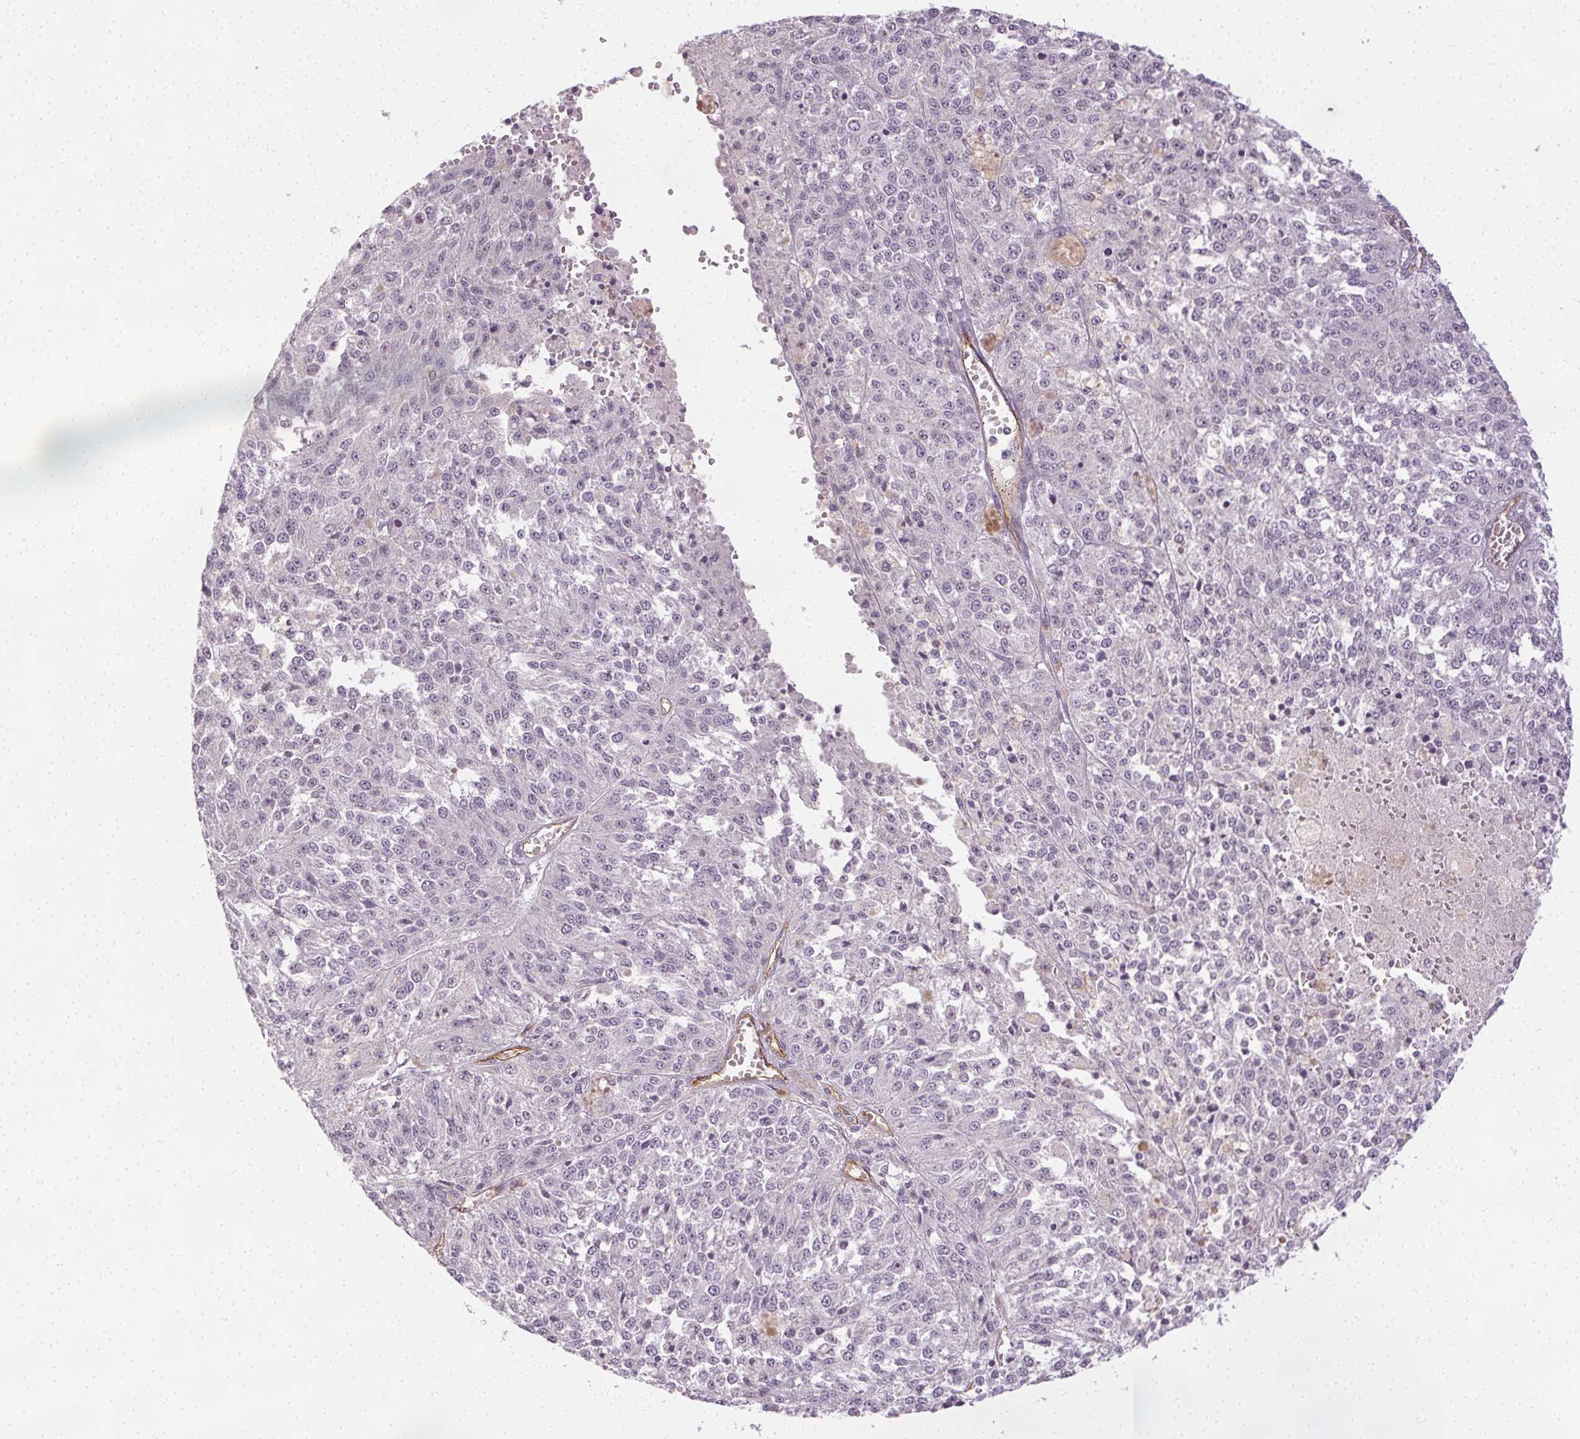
{"staining": {"intensity": "negative", "quantity": "none", "location": "none"}, "tissue": "melanoma", "cell_type": "Tumor cells", "image_type": "cancer", "snomed": [{"axis": "morphology", "description": "Malignant melanoma, Metastatic site"}, {"axis": "topography", "description": "Lymph node"}], "caption": "This is an immunohistochemistry (IHC) micrograph of melanoma. There is no staining in tumor cells.", "gene": "PODXL", "patient": {"sex": "female", "age": 64}}